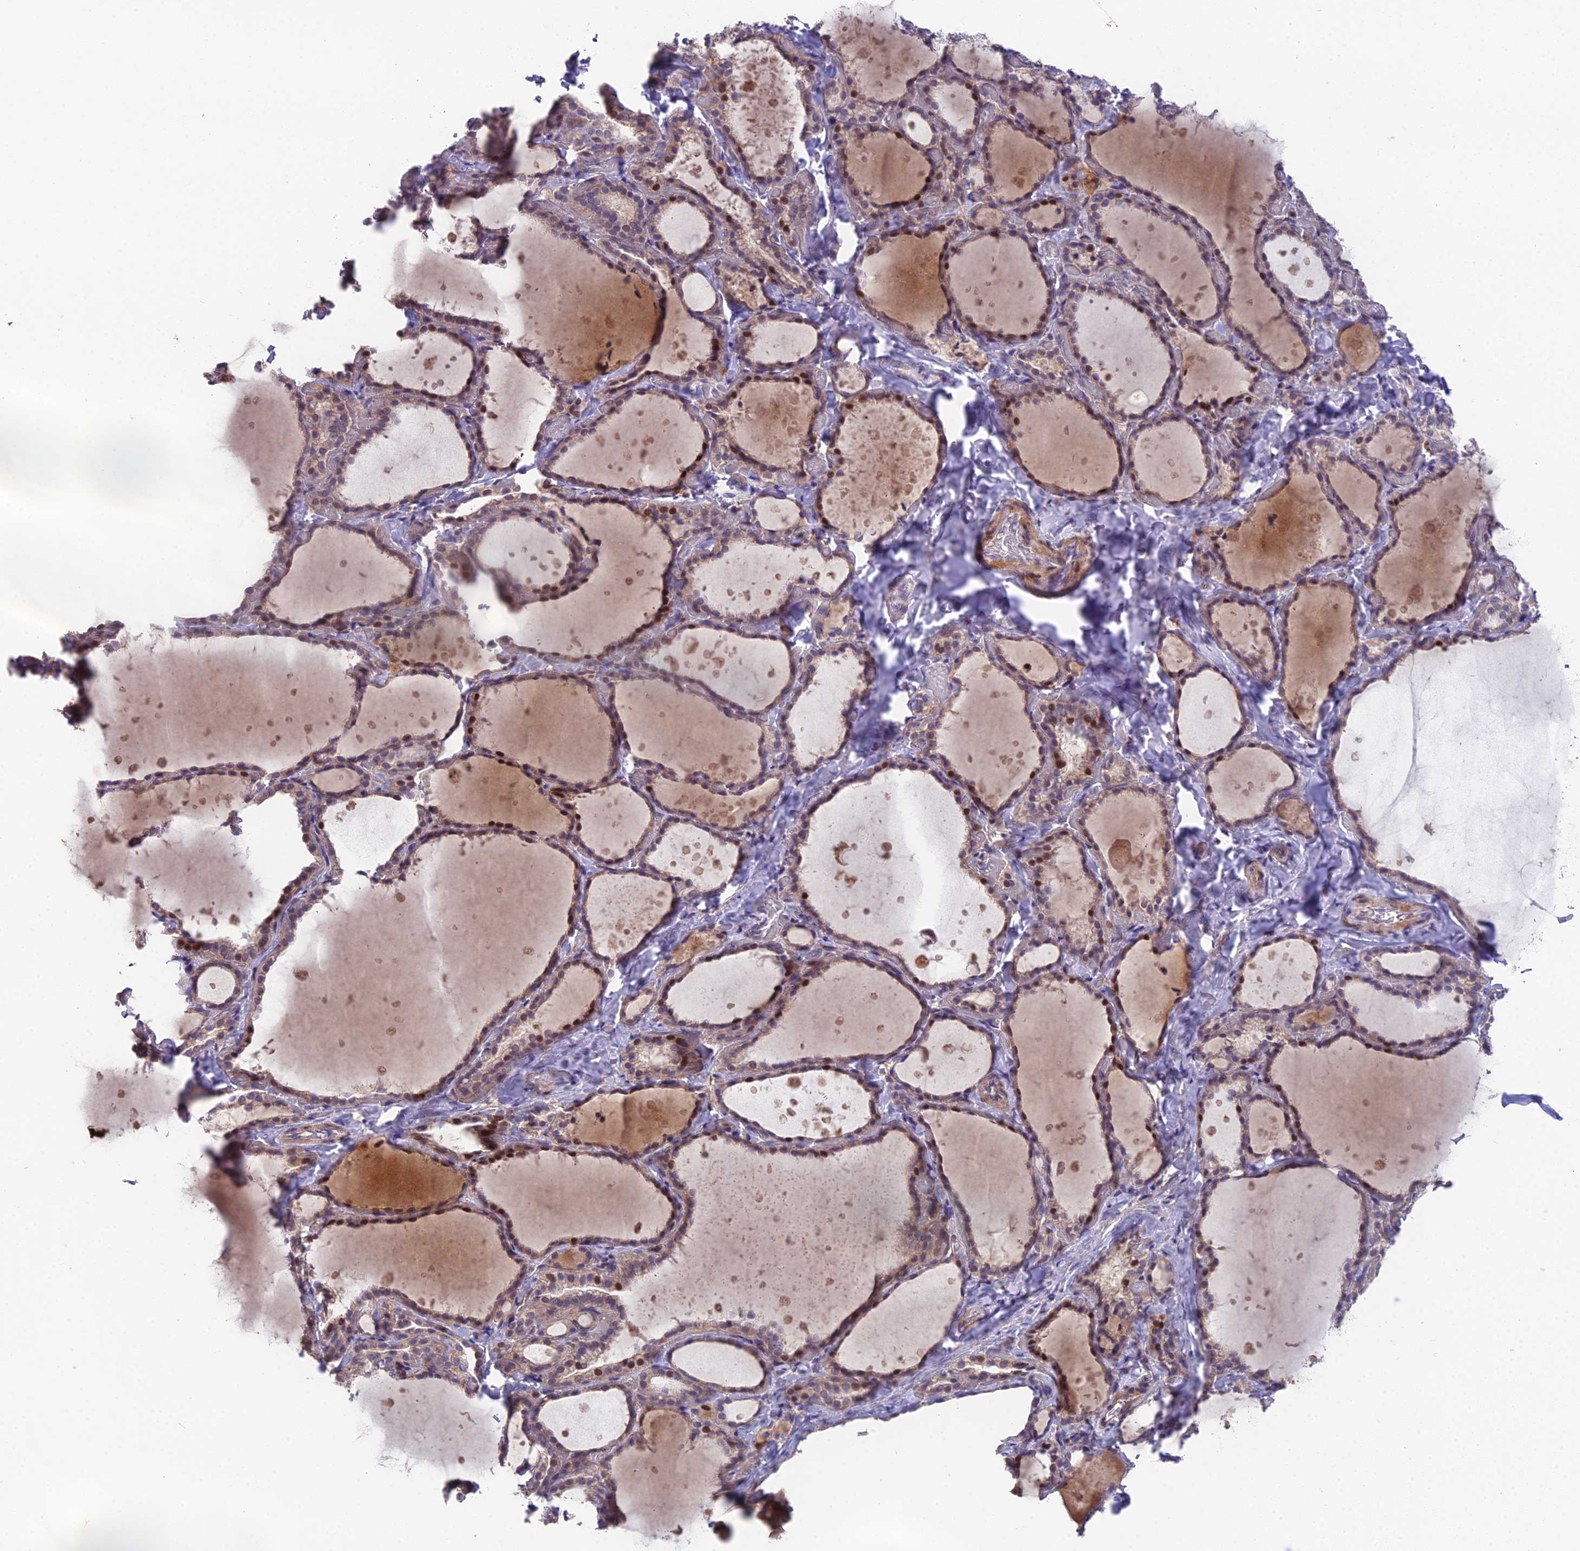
{"staining": {"intensity": "moderate", "quantity": "25%-75%", "location": "cytoplasmic/membranous,nuclear"}, "tissue": "thyroid gland", "cell_type": "Glandular cells", "image_type": "normal", "snomed": [{"axis": "morphology", "description": "Normal tissue, NOS"}, {"axis": "topography", "description": "Thyroid gland"}], "caption": "High-magnification brightfield microscopy of benign thyroid gland stained with DAB (brown) and counterstained with hematoxylin (blue). glandular cells exhibit moderate cytoplasmic/membranous,nuclear staining is identified in approximately25%-75% of cells.", "gene": "PUS10", "patient": {"sex": "female", "age": 44}}